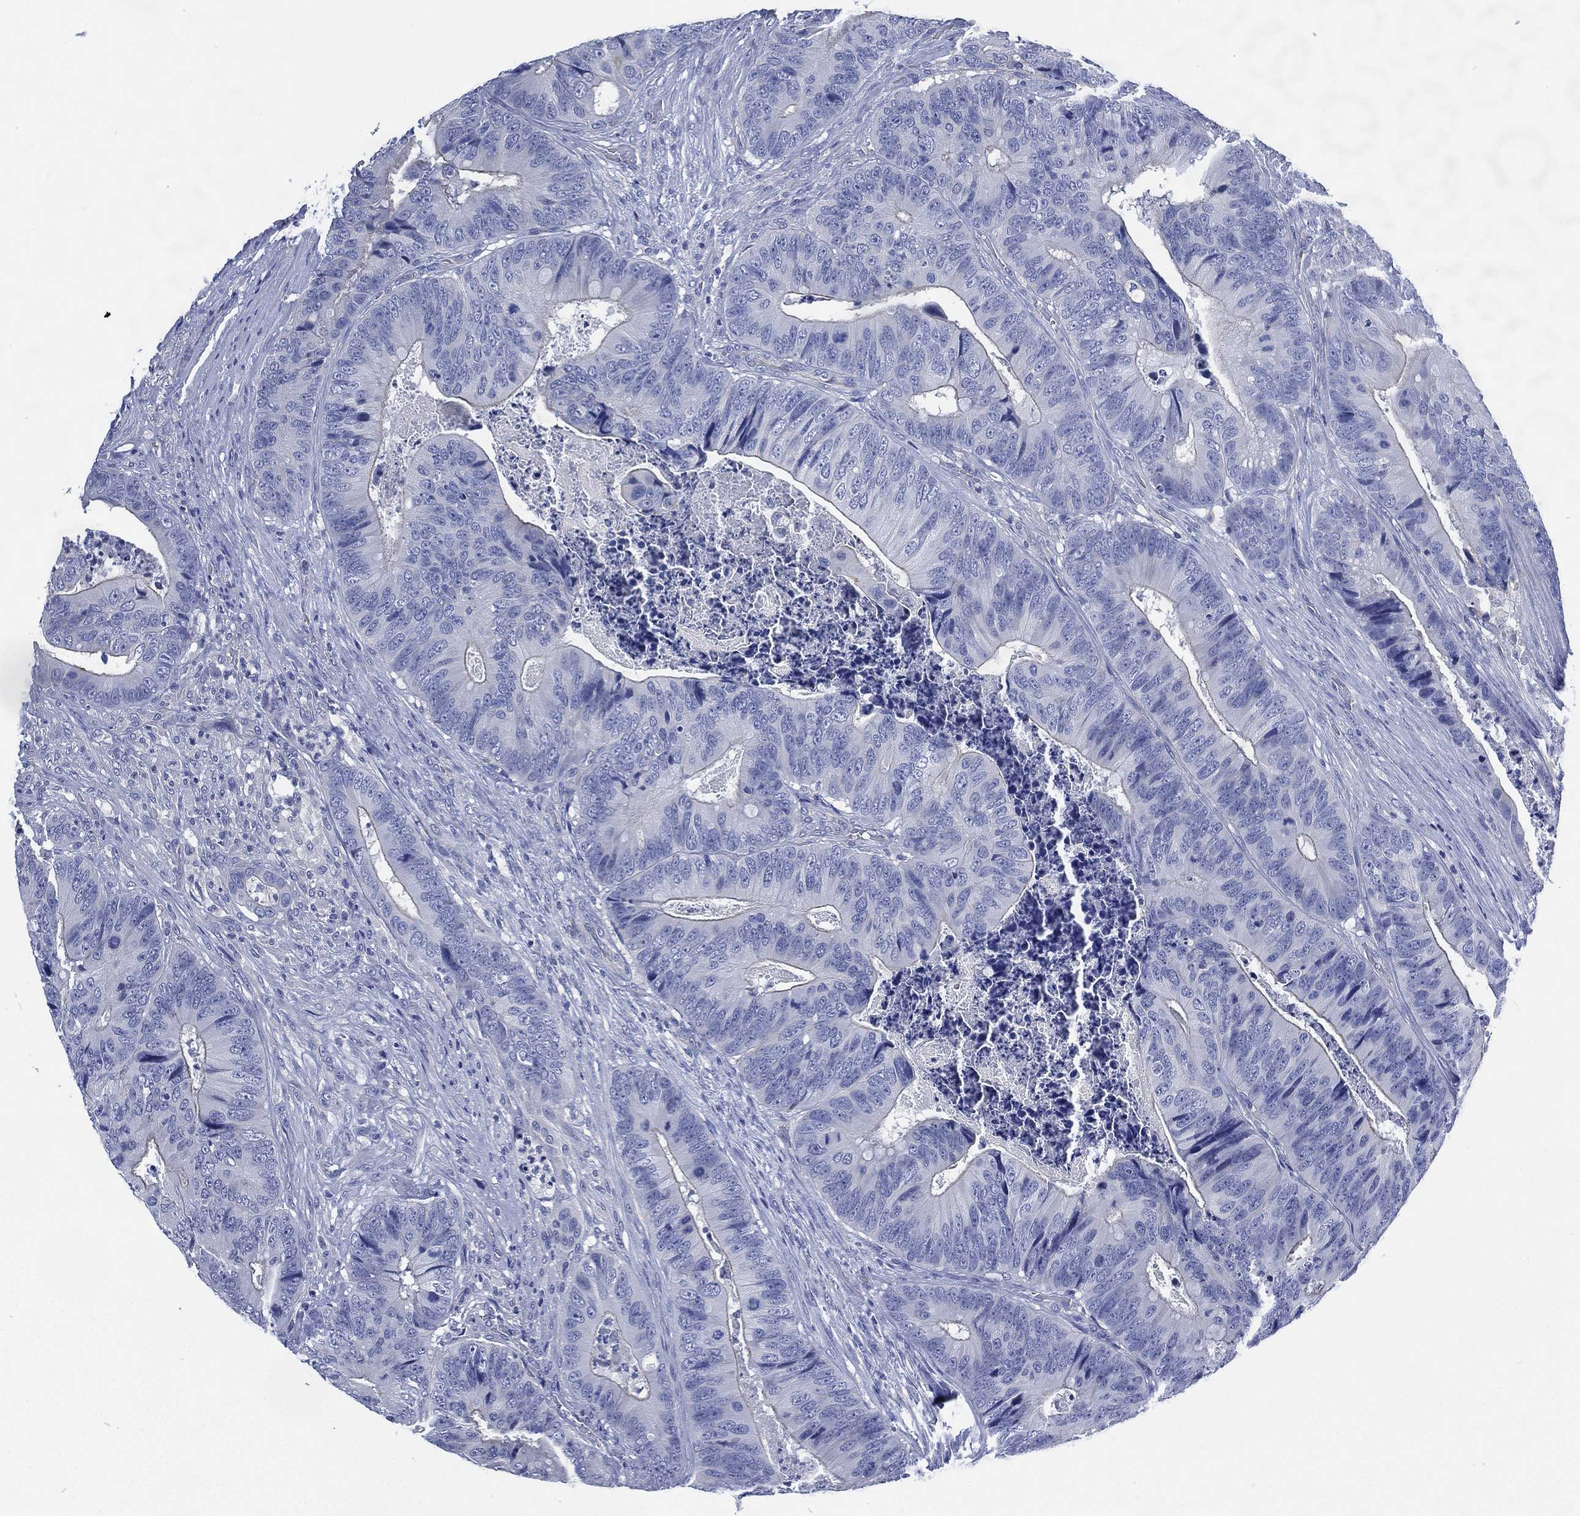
{"staining": {"intensity": "negative", "quantity": "none", "location": "none"}, "tissue": "colorectal cancer", "cell_type": "Tumor cells", "image_type": "cancer", "snomed": [{"axis": "morphology", "description": "Adenocarcinoma, NOS"}, {"axis": "topography", "description": "Colon"}], "caption": "Image shows no significant protein staining in tumor cells of colorectal adenocarcinoma. (Immunohistochemistry, brightfield microscopy, high magnification).", "gene": "CCDC70", "patient": {"sex": "male", "age": 84}}